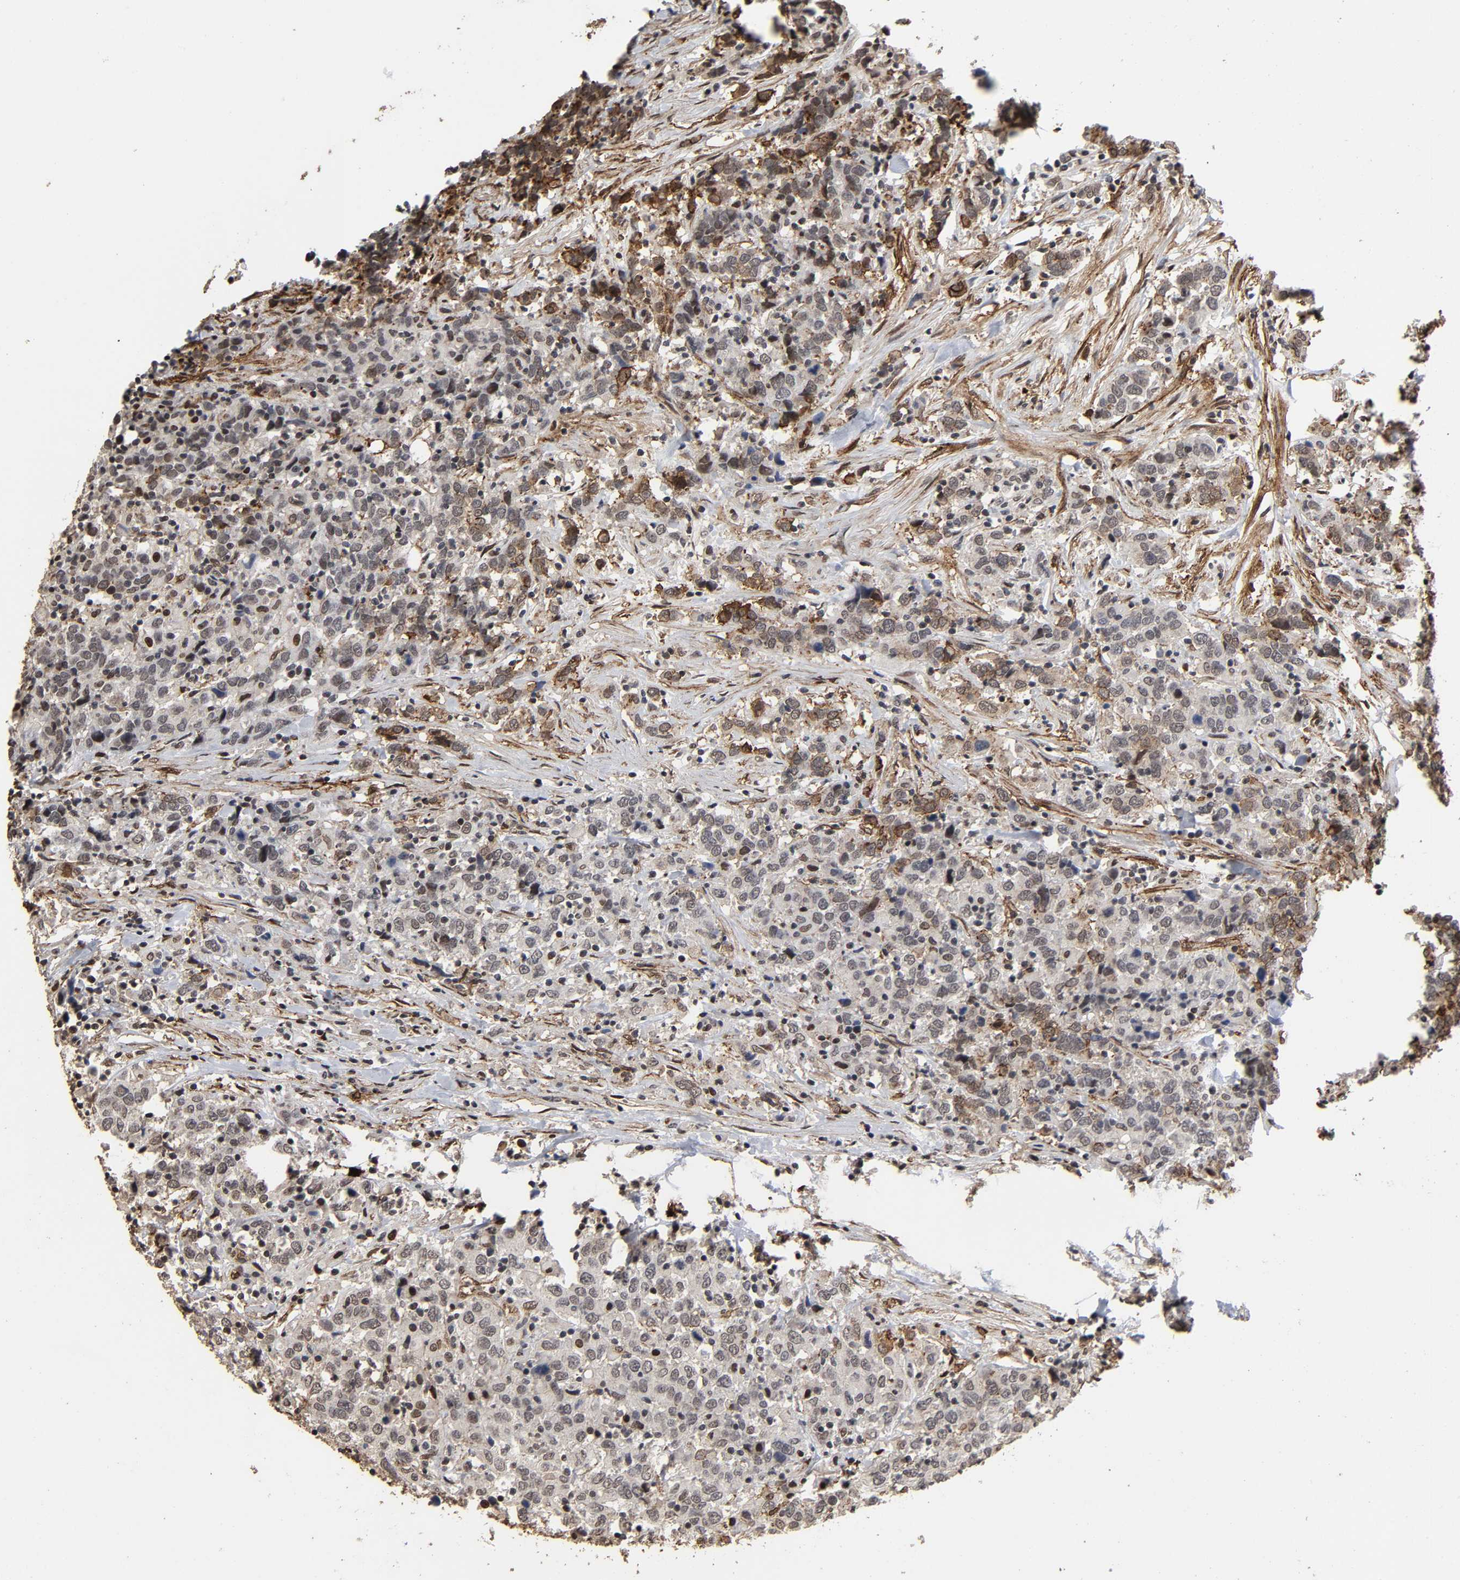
{"staining": {"intensity": "moderate", "quantity": "25%-75%", "location": "cytoplasmic/membranous,nuclear"}, "tissue": "urothelial cancer", "cell_type": "Tumor cells", "image_type": "cancer", "snomed": [{"axis": "morphology", "description": "Urothelial carcinoma, High grade"}, {"axis": "topography", "description": "Urinary bladder"}], "caption": "High-magnification brightfield microscopy of urothelial cancer stained with DAB (brown) and counterstained with hematoxylin (blue). tumor cells exhibit moderate cytoplasmic/membranous and nuclear positivity is appreciated in about25%-75% of cells. The staining was performed using DAB (3,3'-diaminobenzidine), with brown indicating positive protein expression. Nuclei are stained blue with hematoxylin.", "gene": "AHNAK2", "patient": {"sex": "male", "age": 61}}